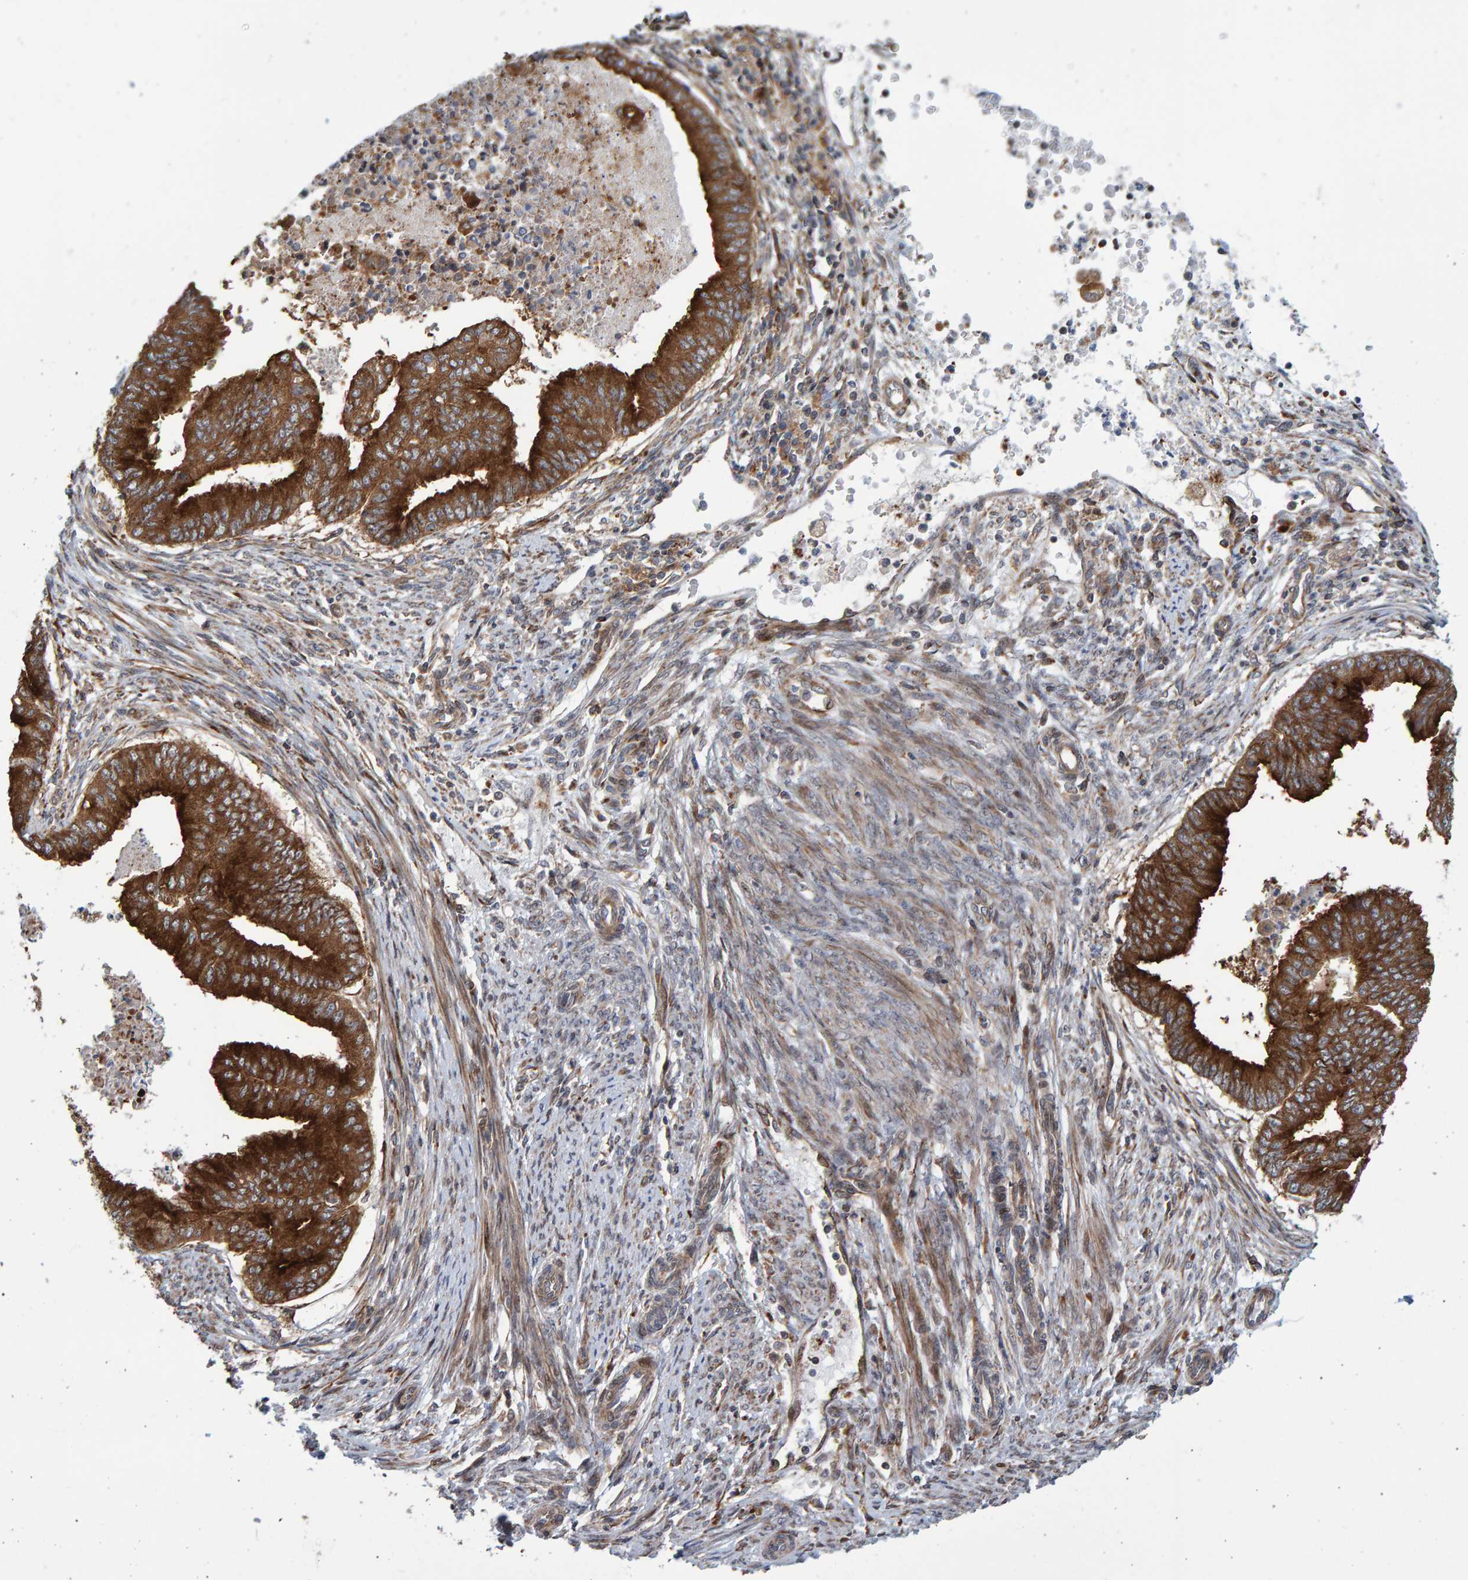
{"staining": {"intensity": "strong", "quantity": ">75%", "location": "cytoplasmic/membranous"}, "tissue": "endometrial cancer", "cell_type": "Tumor cells", "image_type": "cancer", "snomed": [{"axis": "morphology", "description": "Polyp, NOS"}, {"axis": "morphology", "description": "Adenocarcinoma, NOS"}, {"axis": "morphology", "description": "Adenoma, NOS"}, {"axis": "topography", "description": "Endometrium"}], "caption": "Immunohistochemical staining of human endometrial cancer exhibits high levels of strong cytoplasmic/membranous protein positivity in about >75% of tumor cells.", "gene": "LRBA", "patient": {"sex": "female", "age": 79}}